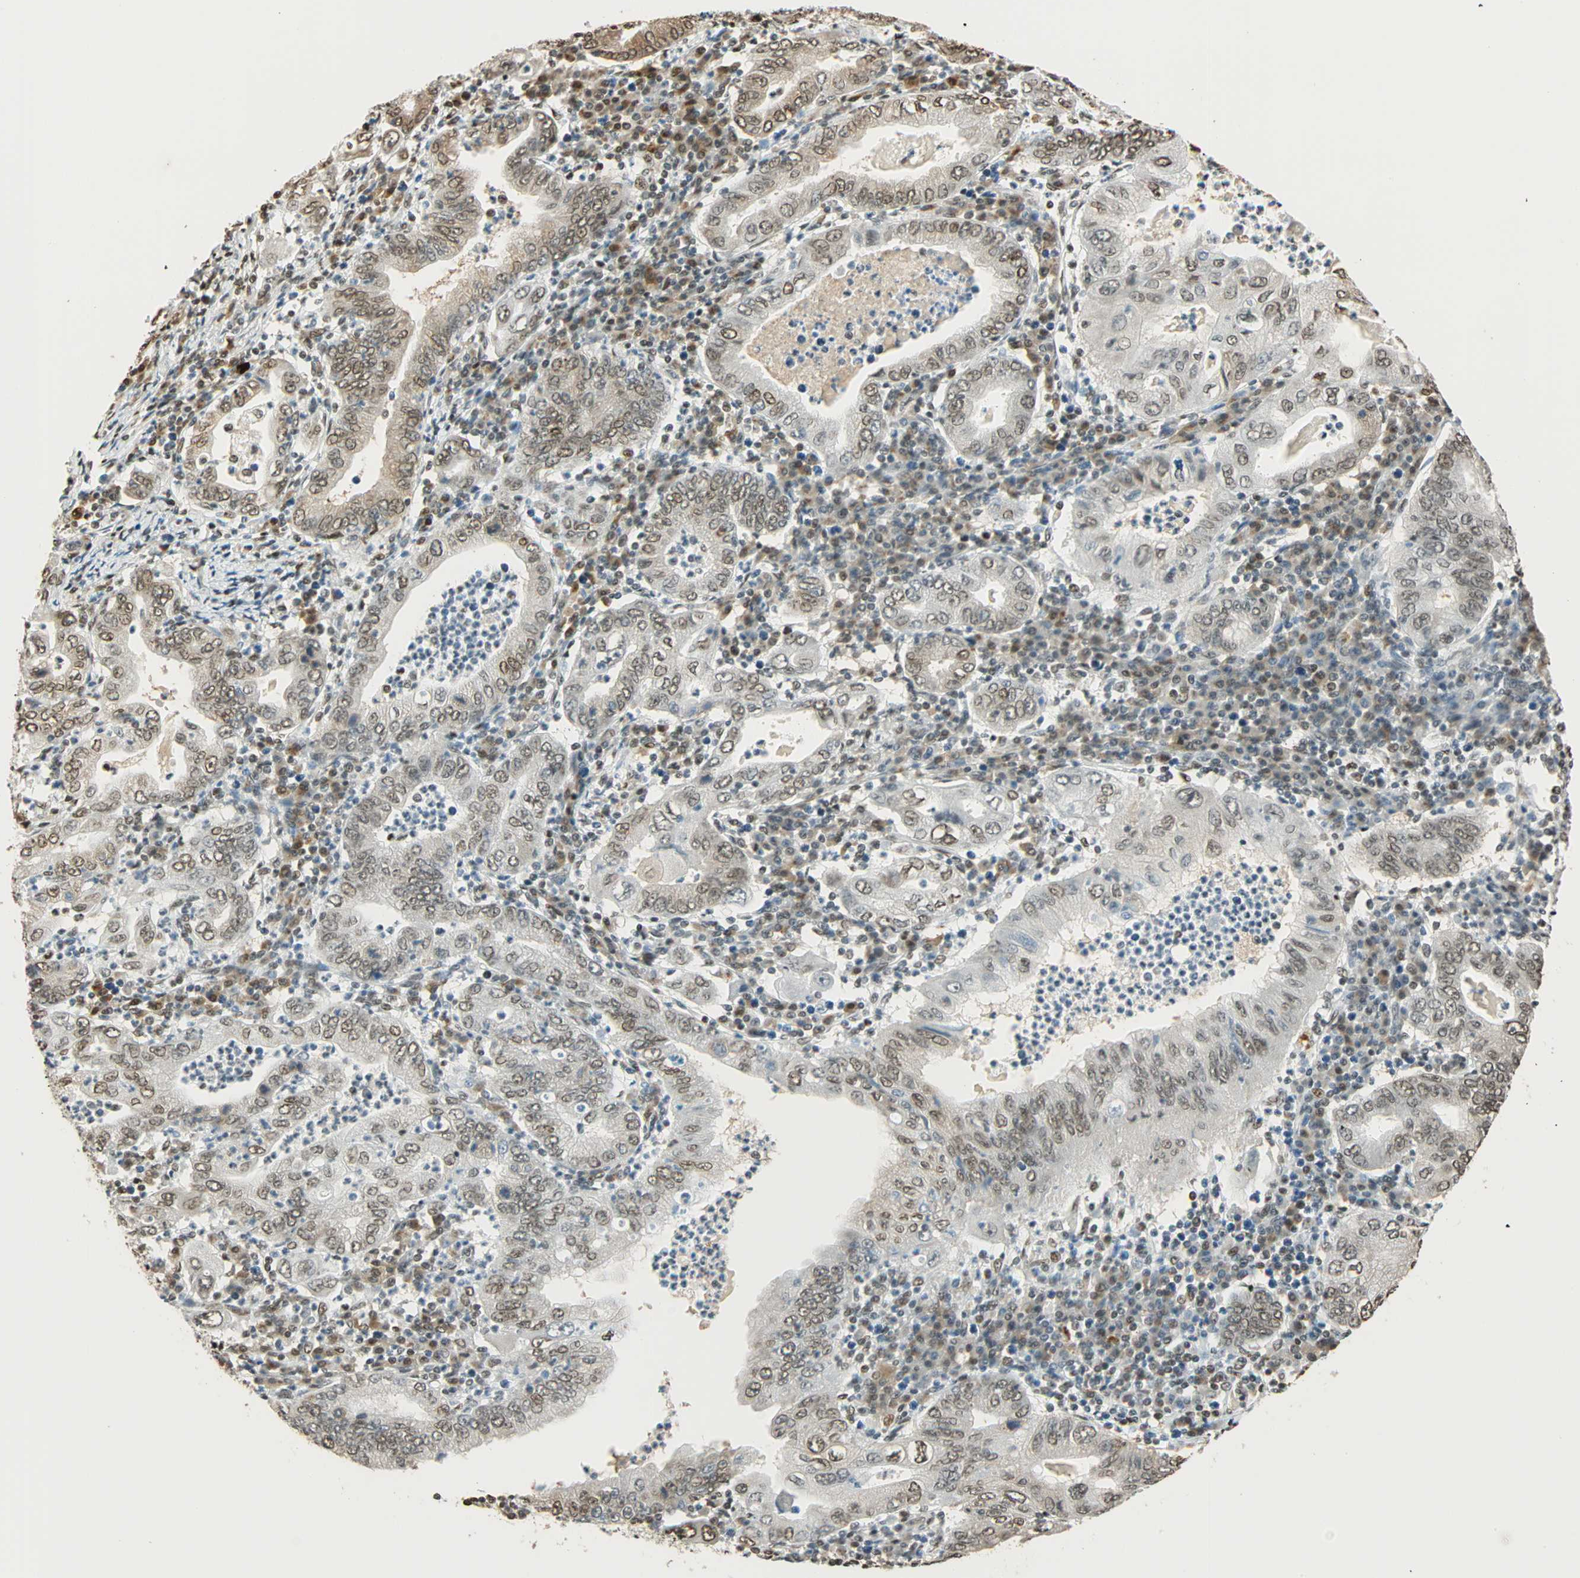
{"staining": {"intensity": "weak", "quantity": "25%-75%", "location": "nuclear"}, "tissue": "stomach cancer", "cell_type": "Tumor cells", "image_type": "cancer", "snomed": [{"axis": "morphology", "description": "Normal tissue, NOS"}, {"axis": "morphology", "description": "Adenocarcinoma, NOS"}, {"axis": "topography", "description": "Esophagus"}, {"axis": "topography", "description": "Stomach, upper"}, {"axis": "topography", "description": "Peripheral nerve tissue"}], "caption": "IHC (DAB (3,3'-diaminobenzidine)) staining of stomach cancer reveals weak nuclear protein expression in about 25%-75% of tumor cells. (Stains: DAB in brown, nuclei in blue, Microscopy: brightfield microscopy at high magnification).", "gene": "FANCG", "patient": {"sex": "male", "age": 62}}